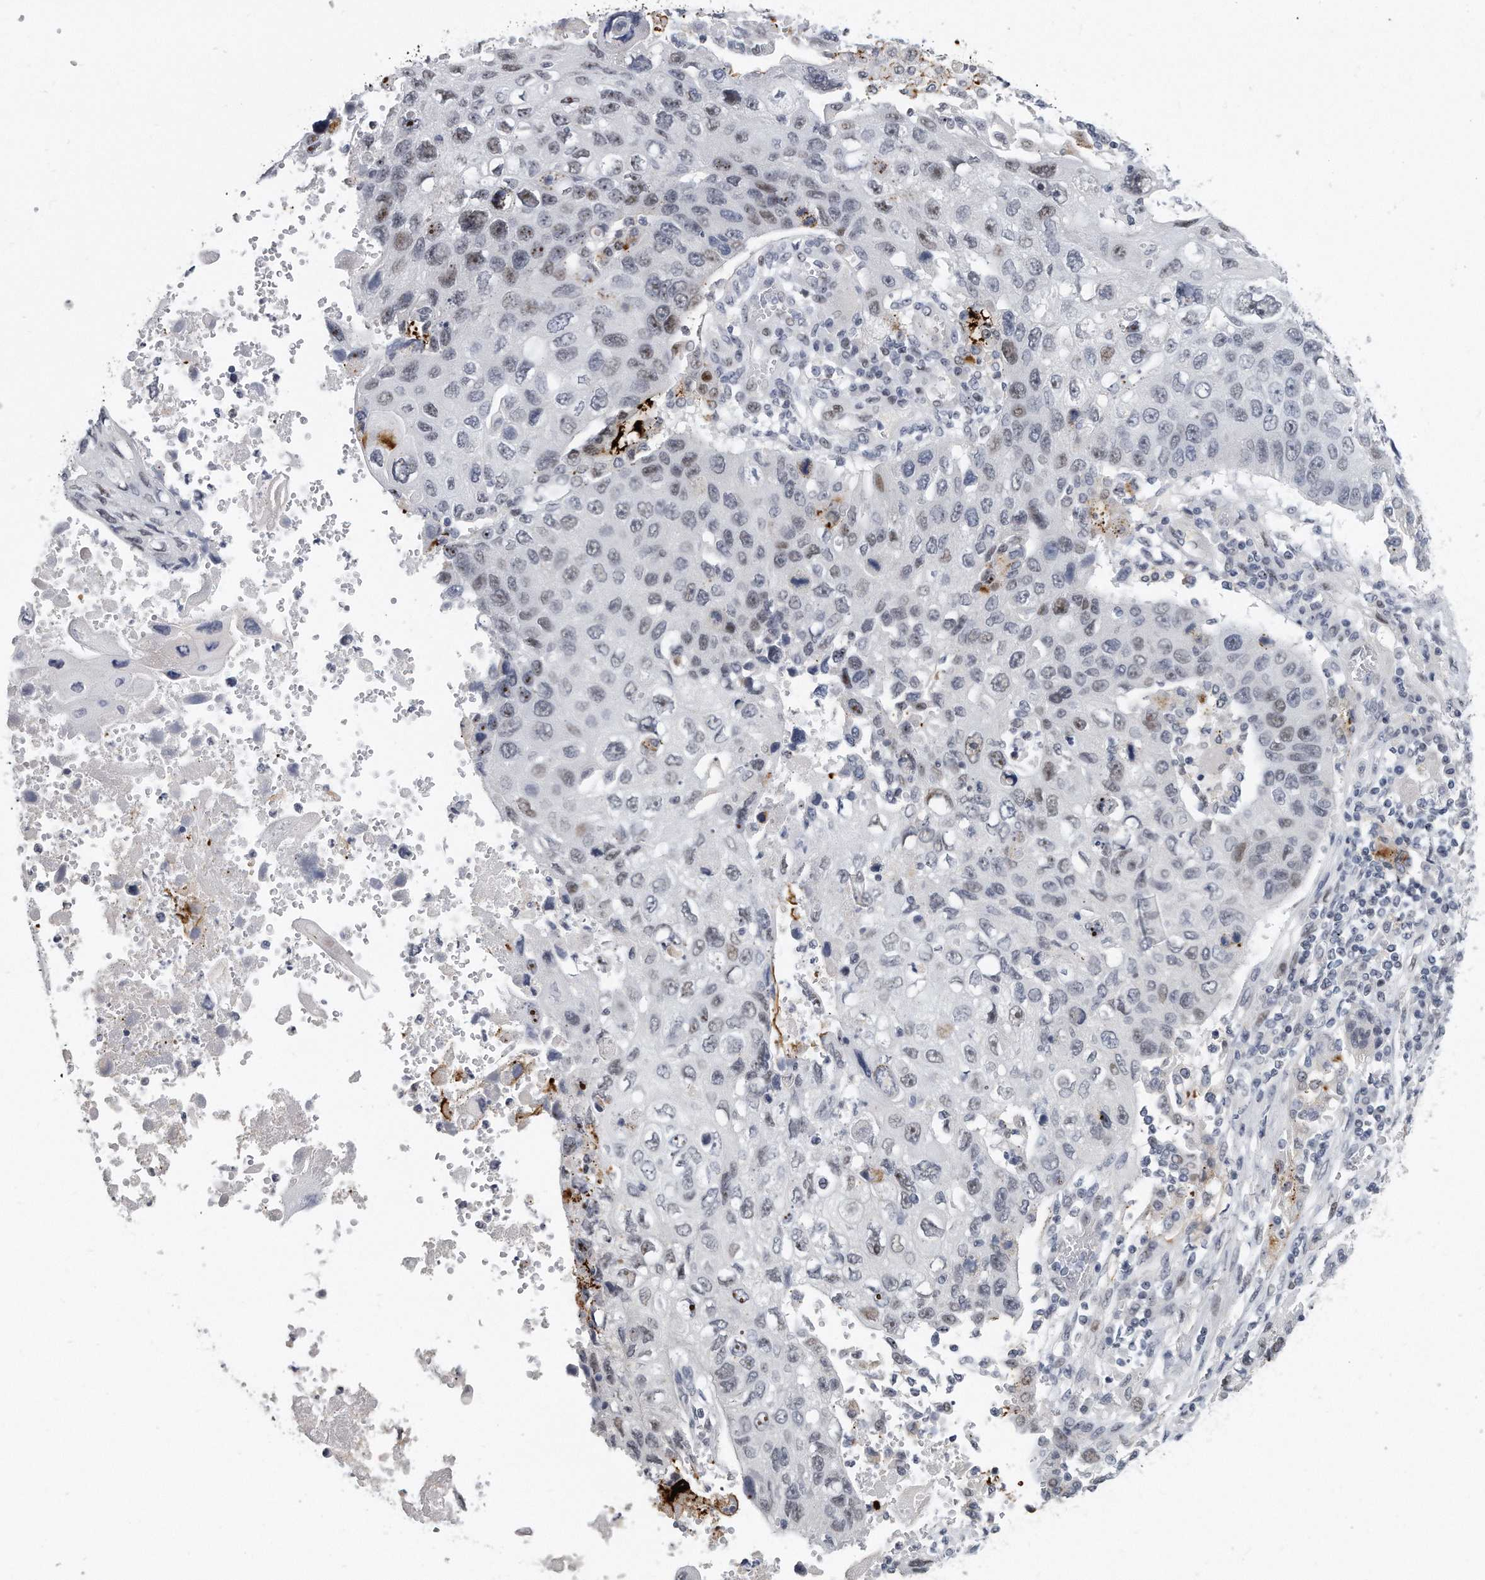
{"staining": {"intensity": "strong", "quantity": "<25%", "location": "cytoplasmic/membranous,nuclear"}, "tissue": "lung cancer", "cell_type": "Tumor cells", "image_type": "cancer", "snomed": [{"axis": "morphology", "description": "Squamous cell carcinoma, NOS"}, {"axis": "topography", "description": "Lung"}], "caption": "Protein analysis of lung squamous cell carcinoma tissue demonstrates strong cytoplasmic/membranous and nuclear staining in about <25% of tumor cells.", "gene": "TFCP2L1", "patient": {"sex": "male", "age": 61}}